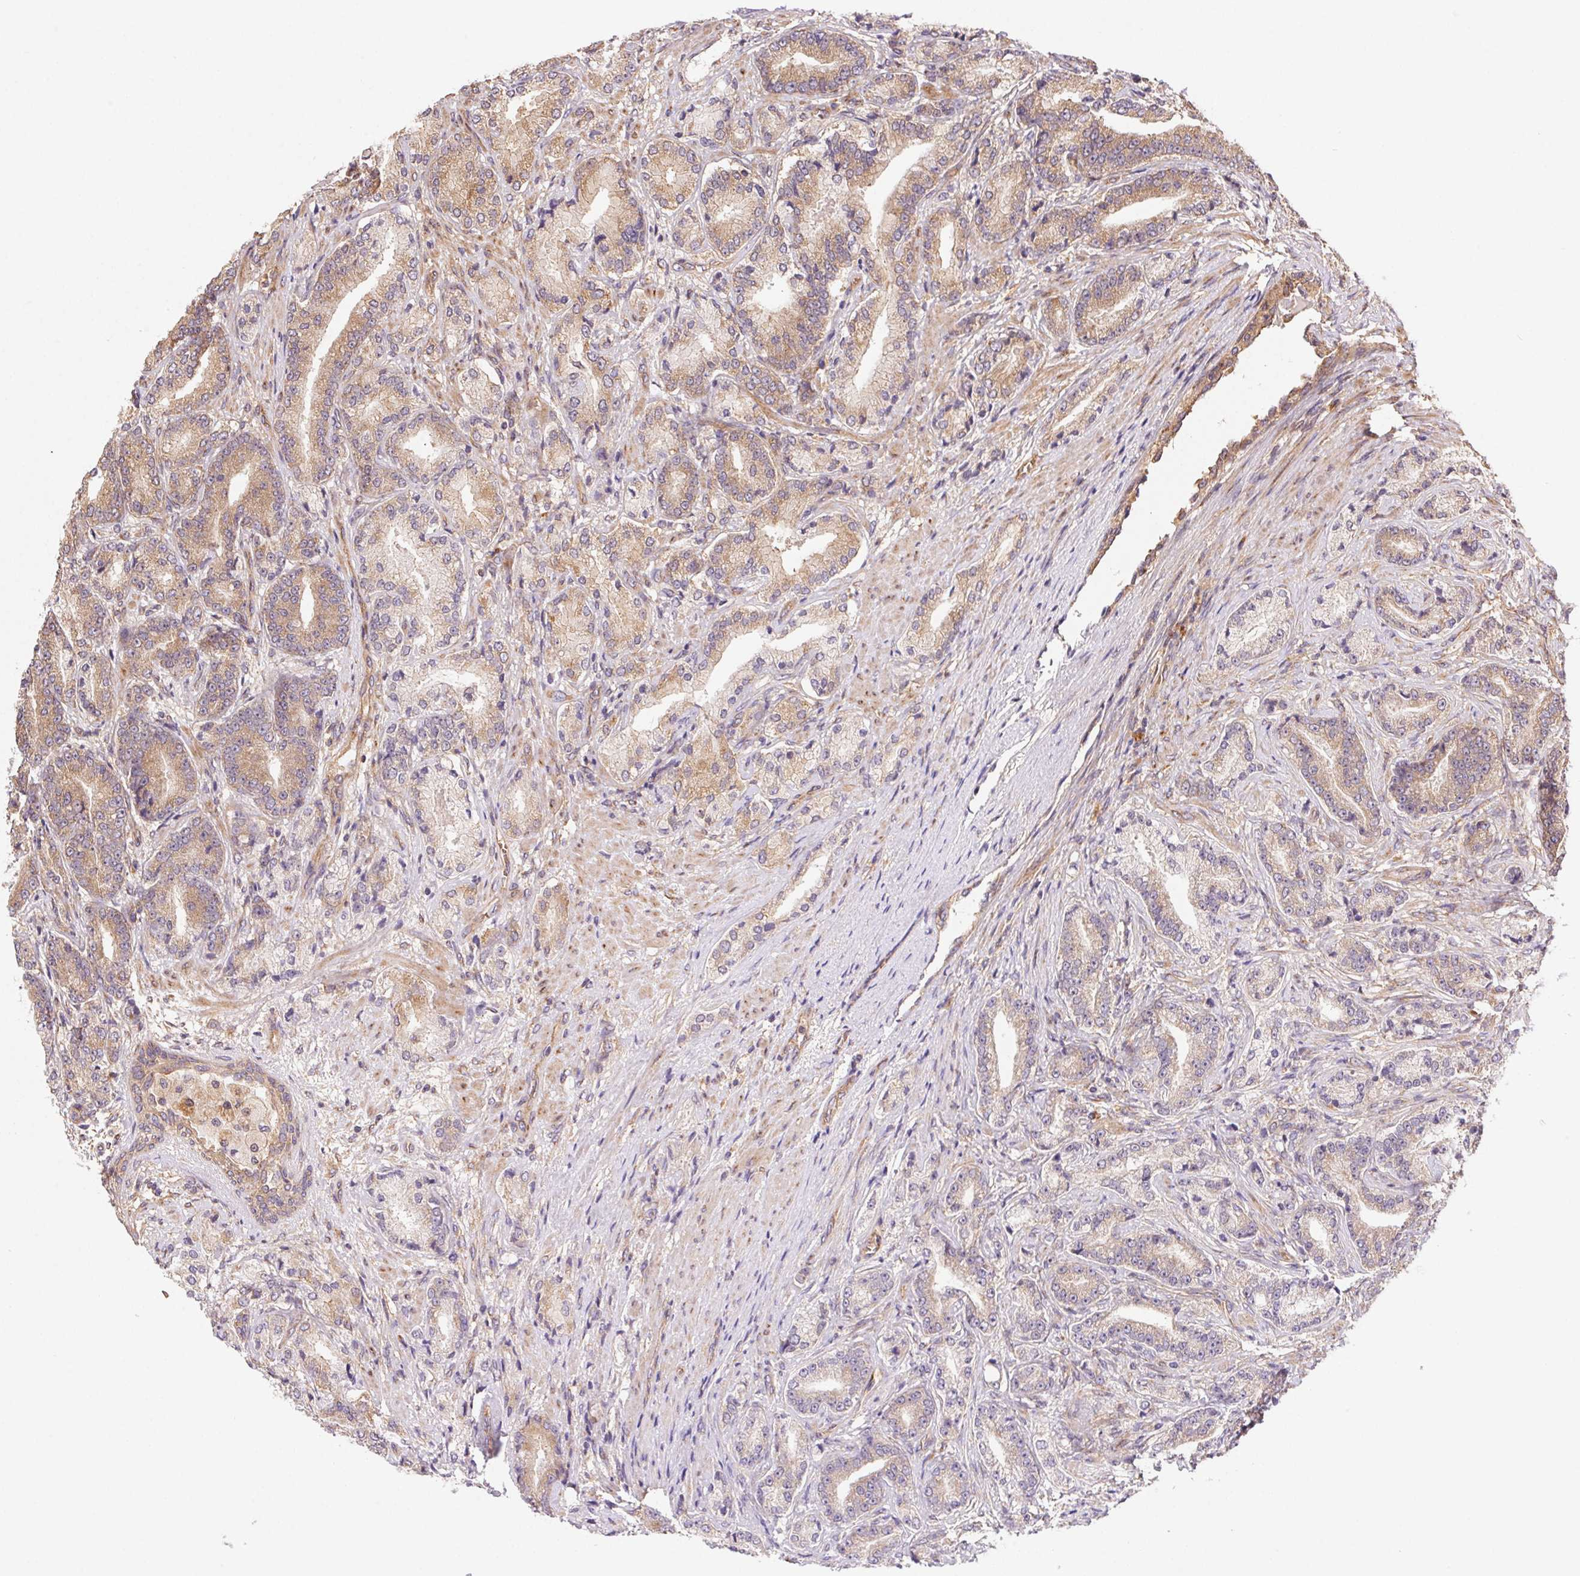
{"staining": {"intensity": "weak", "quantity": "25%-75%", "location": "cytoplasmic/membranous"}, "tissue": "prostate cancer", "cell_type": "Tumor cells", "image_type": "cancer", "snomed": [{"axis": "morphology", "description": "Adenocarcinoma, High grade"}, {"axis": "topography", "description": "Prostate and seminal vesicle, NOS"}], "caption": "Prostate adenocarcinoma (high-grade) stained for a protein demonstrates weak cytoplasmic/membranous positivity in tumor cells.", "gene": "USE1", "patient": {"sex": "male", "age": 61}}